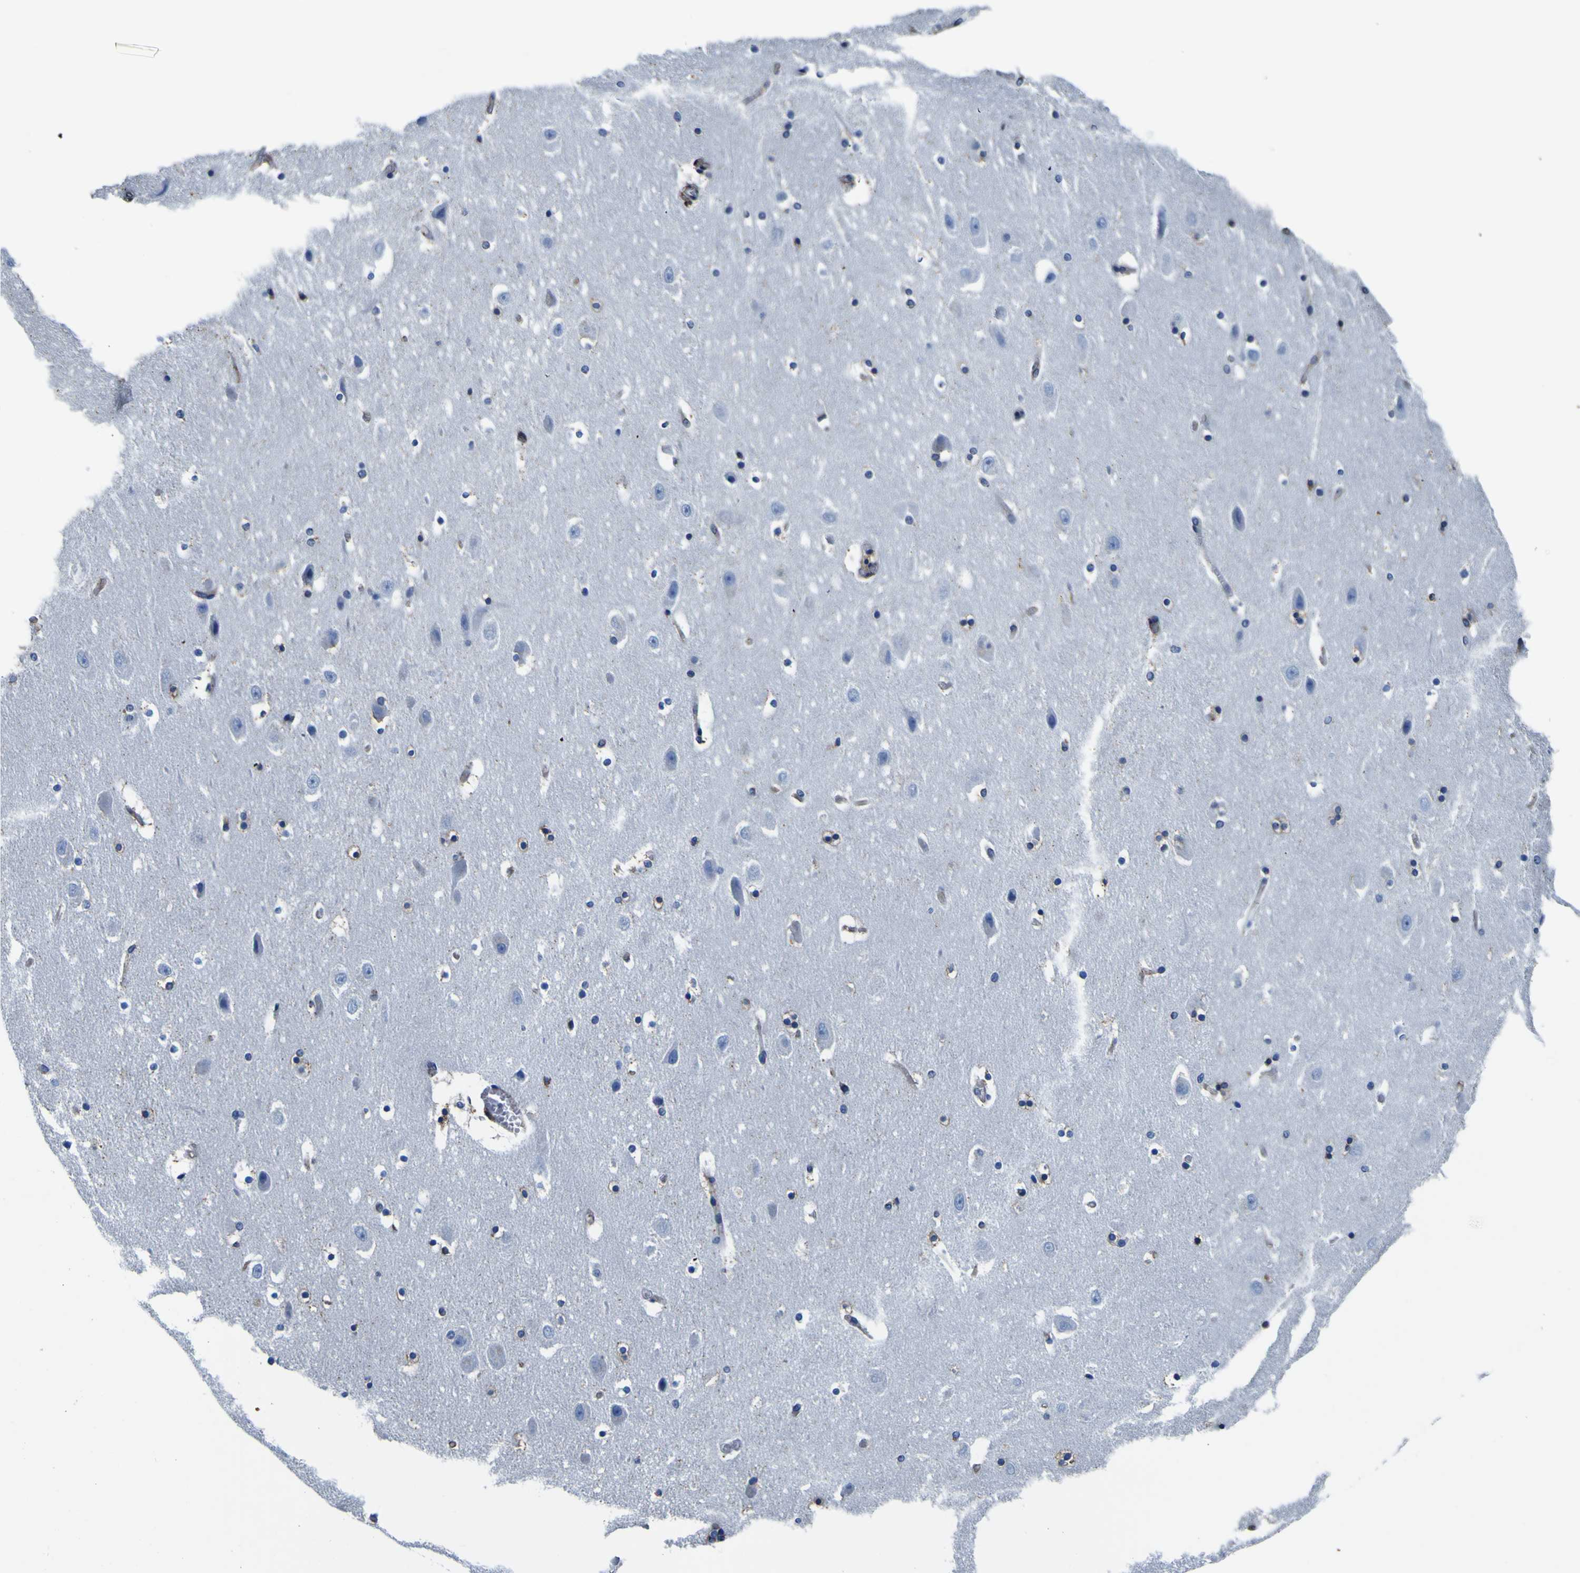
{"staining": {"intensity": "moderate", "quantity": "<25%", "location": "cytoplasmic/membranous"}, "tissue": "hippocampus", "cell_type": "Glial cells", "image_type": "normal", "snomed": [{"axis": "morphology", "description": "Normal tissue, NOS"}, {"axis": "topography", "description": "Hippocampus"}], "caption": "Protein expression analysis of unremarkable hippocampus displays moderate cytoplasmic/membranous expression in about <25% of glial cells.", "gene": "PXDN", "patient": {"sex": "male", "age": 45}}